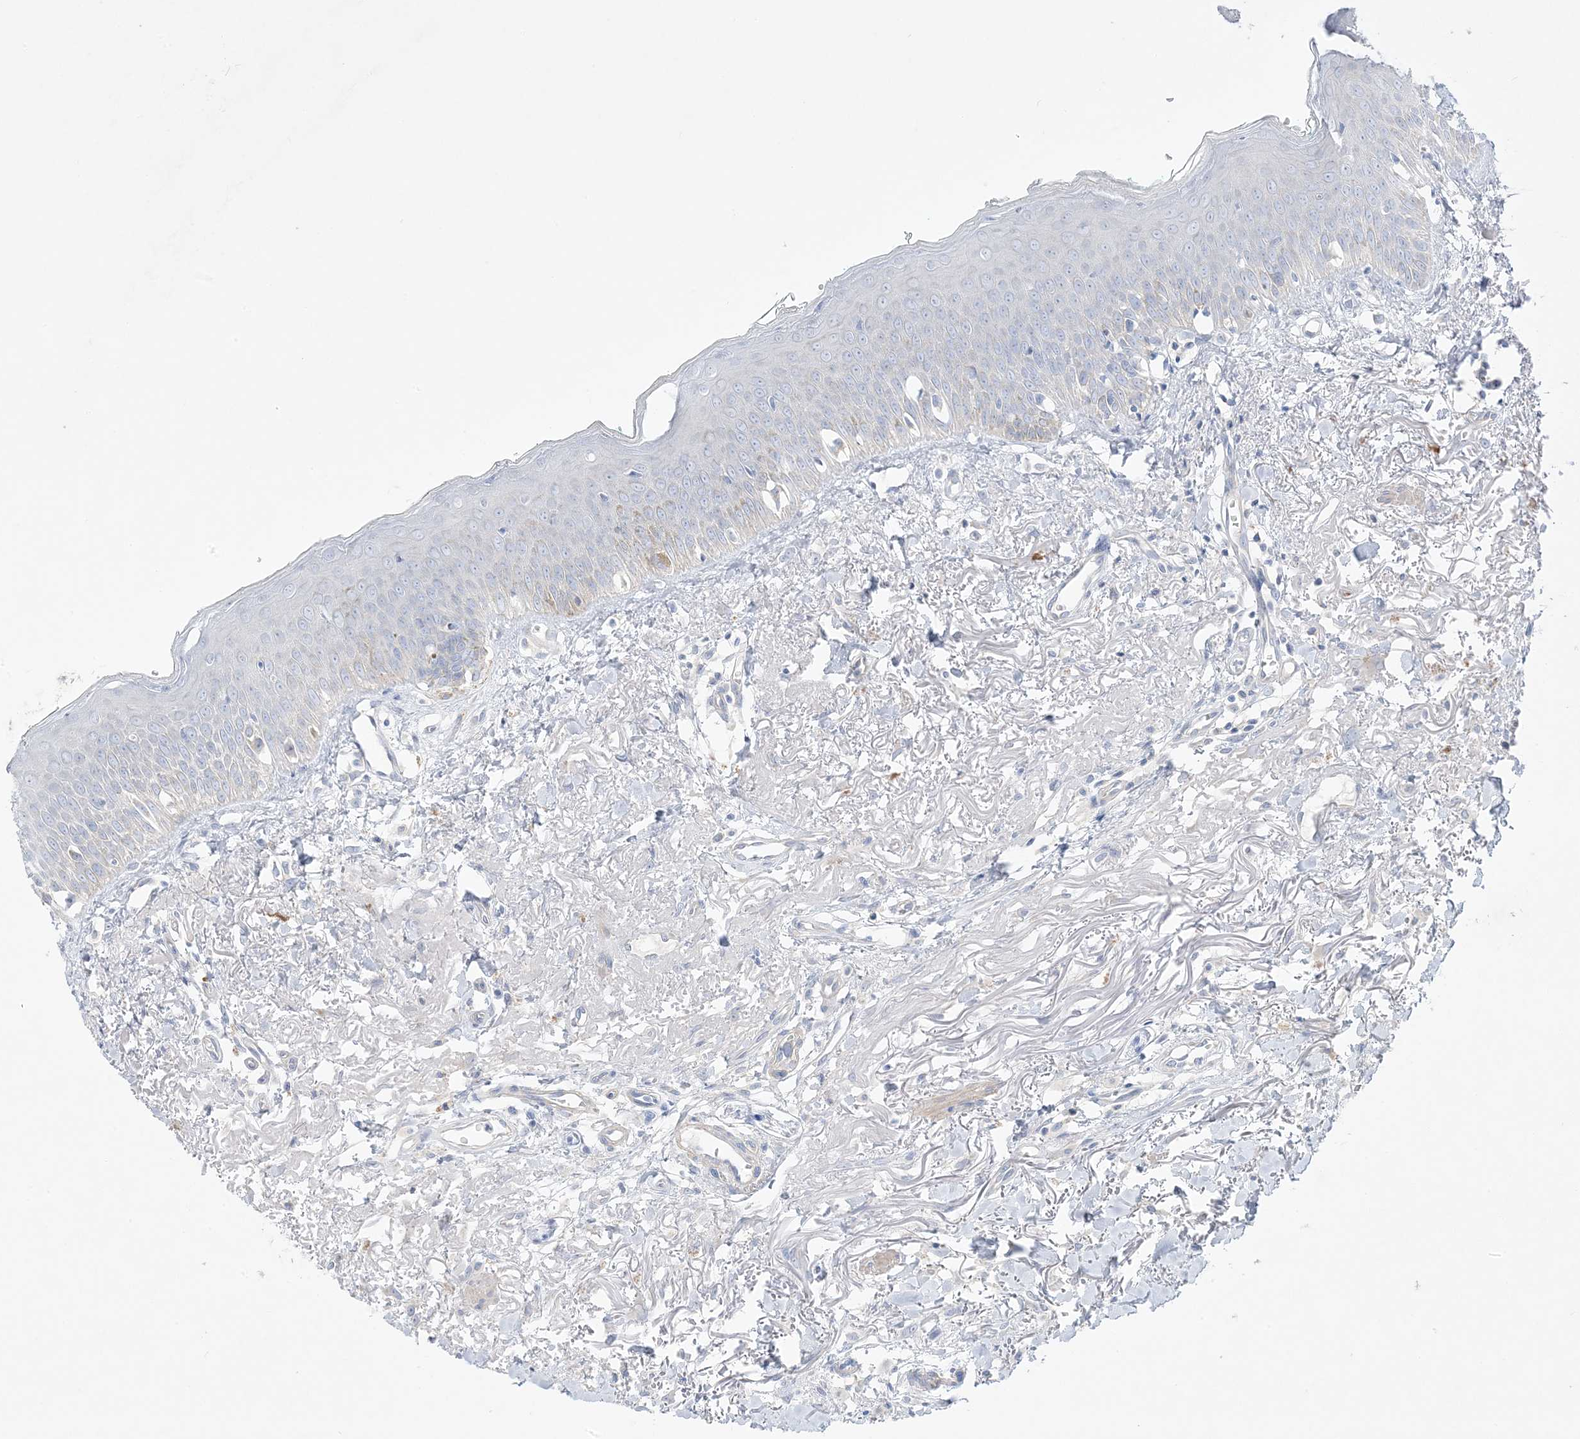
{"staining": {"intensity": "weak", "quantity": "<25%", "location": "cytoplasmic/membranous"}, "tissue": "oral mucosa", "cell_type": "Squamous epithelial cells", "image_type": "normal", "snomed": [{"axis": "morphology", "description": "Normal tissue, NOS"}, {"axis": "topography", "description": "Oral tissue"}], "caption": "This is a photomicrograph of immunohistochemistry staining of benign oral mucosa, which shows no positivity in squamous epithelial cells. Nuclei are stained in blue.", "gene": "FAM184A", "patient": {"sex": "female", "age": 70}}